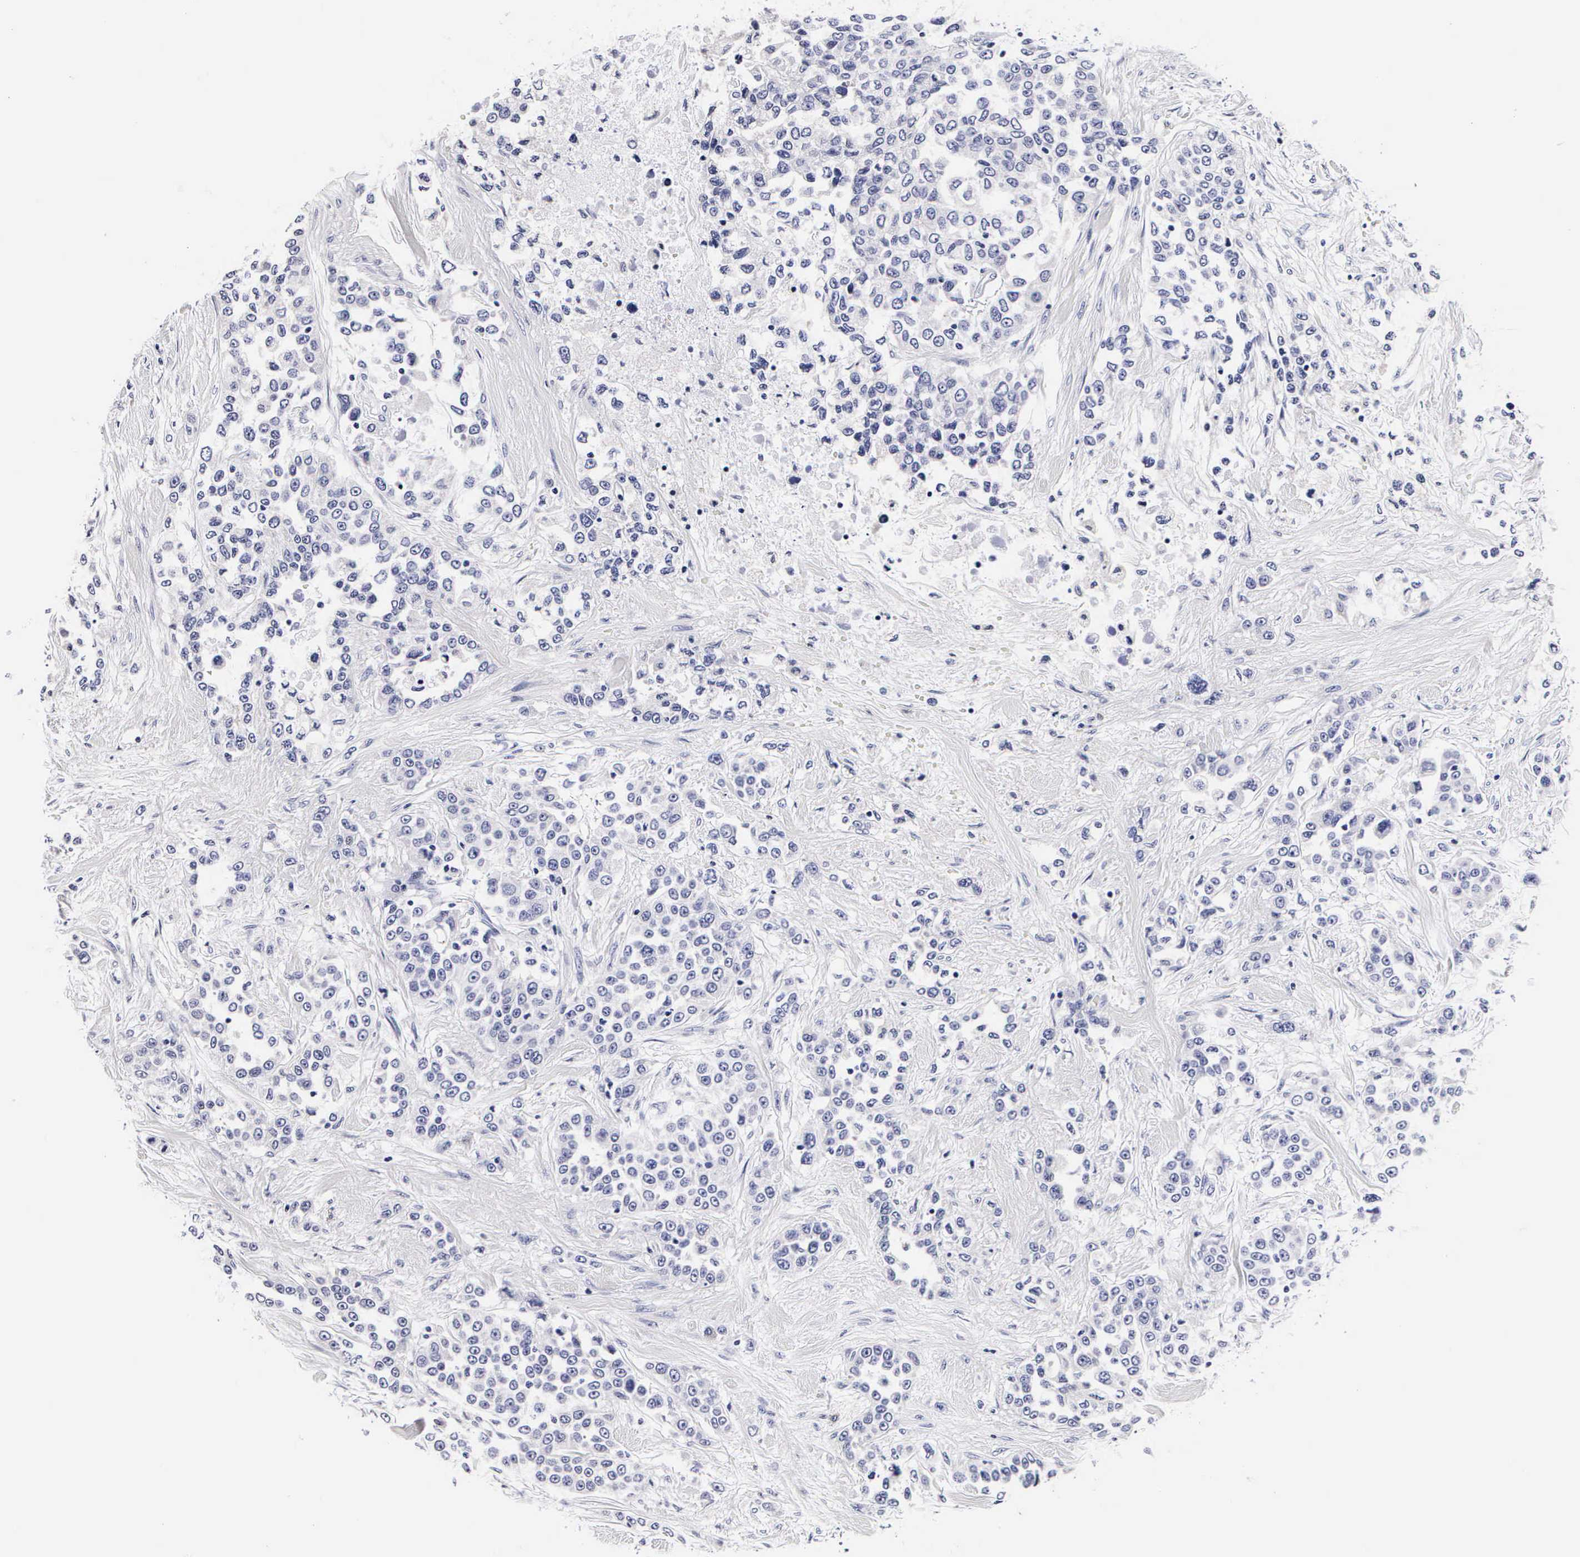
{"staining": {"intensity": "negative", "quantity": "none", "location": "none"}, "tissue": "urothelial cancer", "cell_type": "Tumor cells", "image_type": "cancer", "snomed": [{"axis": "morphology", "description": "Urothelial carcinoma, High grade"}, {"axis": "topography", "description": "Urinary bladder"}], "caption": "Immunohistochemistry (IHC) of urothelial carcinoma (high-grade) reveals no positivity in tumor cells.", "gene": "RNASE6", "patient": {"sex": "female", "age": 80}}